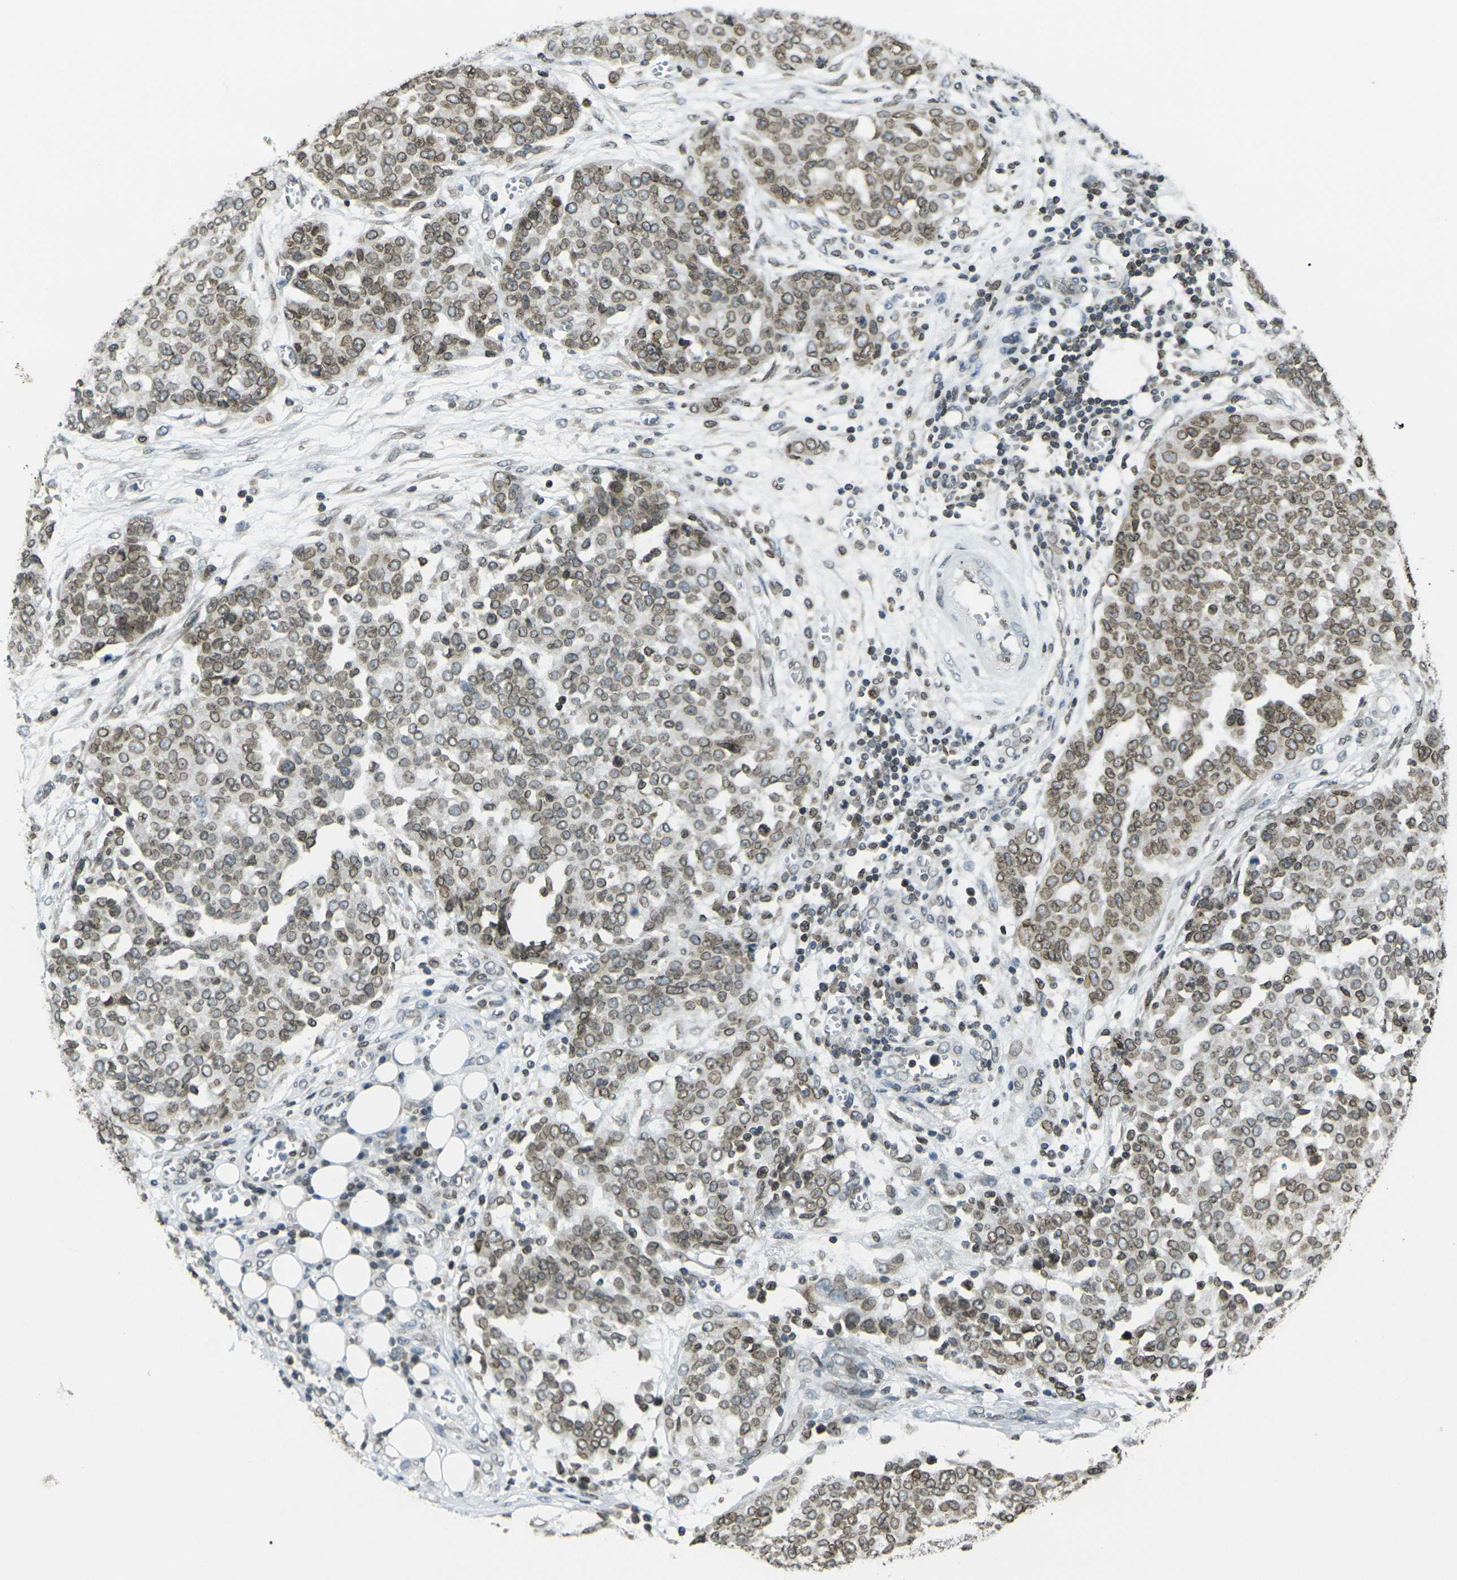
{"staining": {"intensity": "moderate", "quantity": ">75%", "location": "cytoplasmic/membranous,nuclear"}, "tissue": "ovarian cancer", "cell_type": "Tumor cells", "image_type": "cancer", "snomed": [{"axis": "morphology", "description": "Cystadenocarcinoma, serous, NOS"}, {"axis": "topography", "description": "Soft tissue"}, {"axis": "topography", "description": "Ovary"}], "caption": "The image exhibits a brown stain indicating the presence of a protein in the cytoplasmic/membranous and nuclear of tumor cells in ovarian cancer (serous cystadenocarcinoma). The staining was performed using DAB (3,3'-diaminobenzidine), with brown indicating positive protein expression. Nuclei are stained blue with hematoxylin.", "gene": "BRDT", "patient": {"sex": "female", "age": 57}}